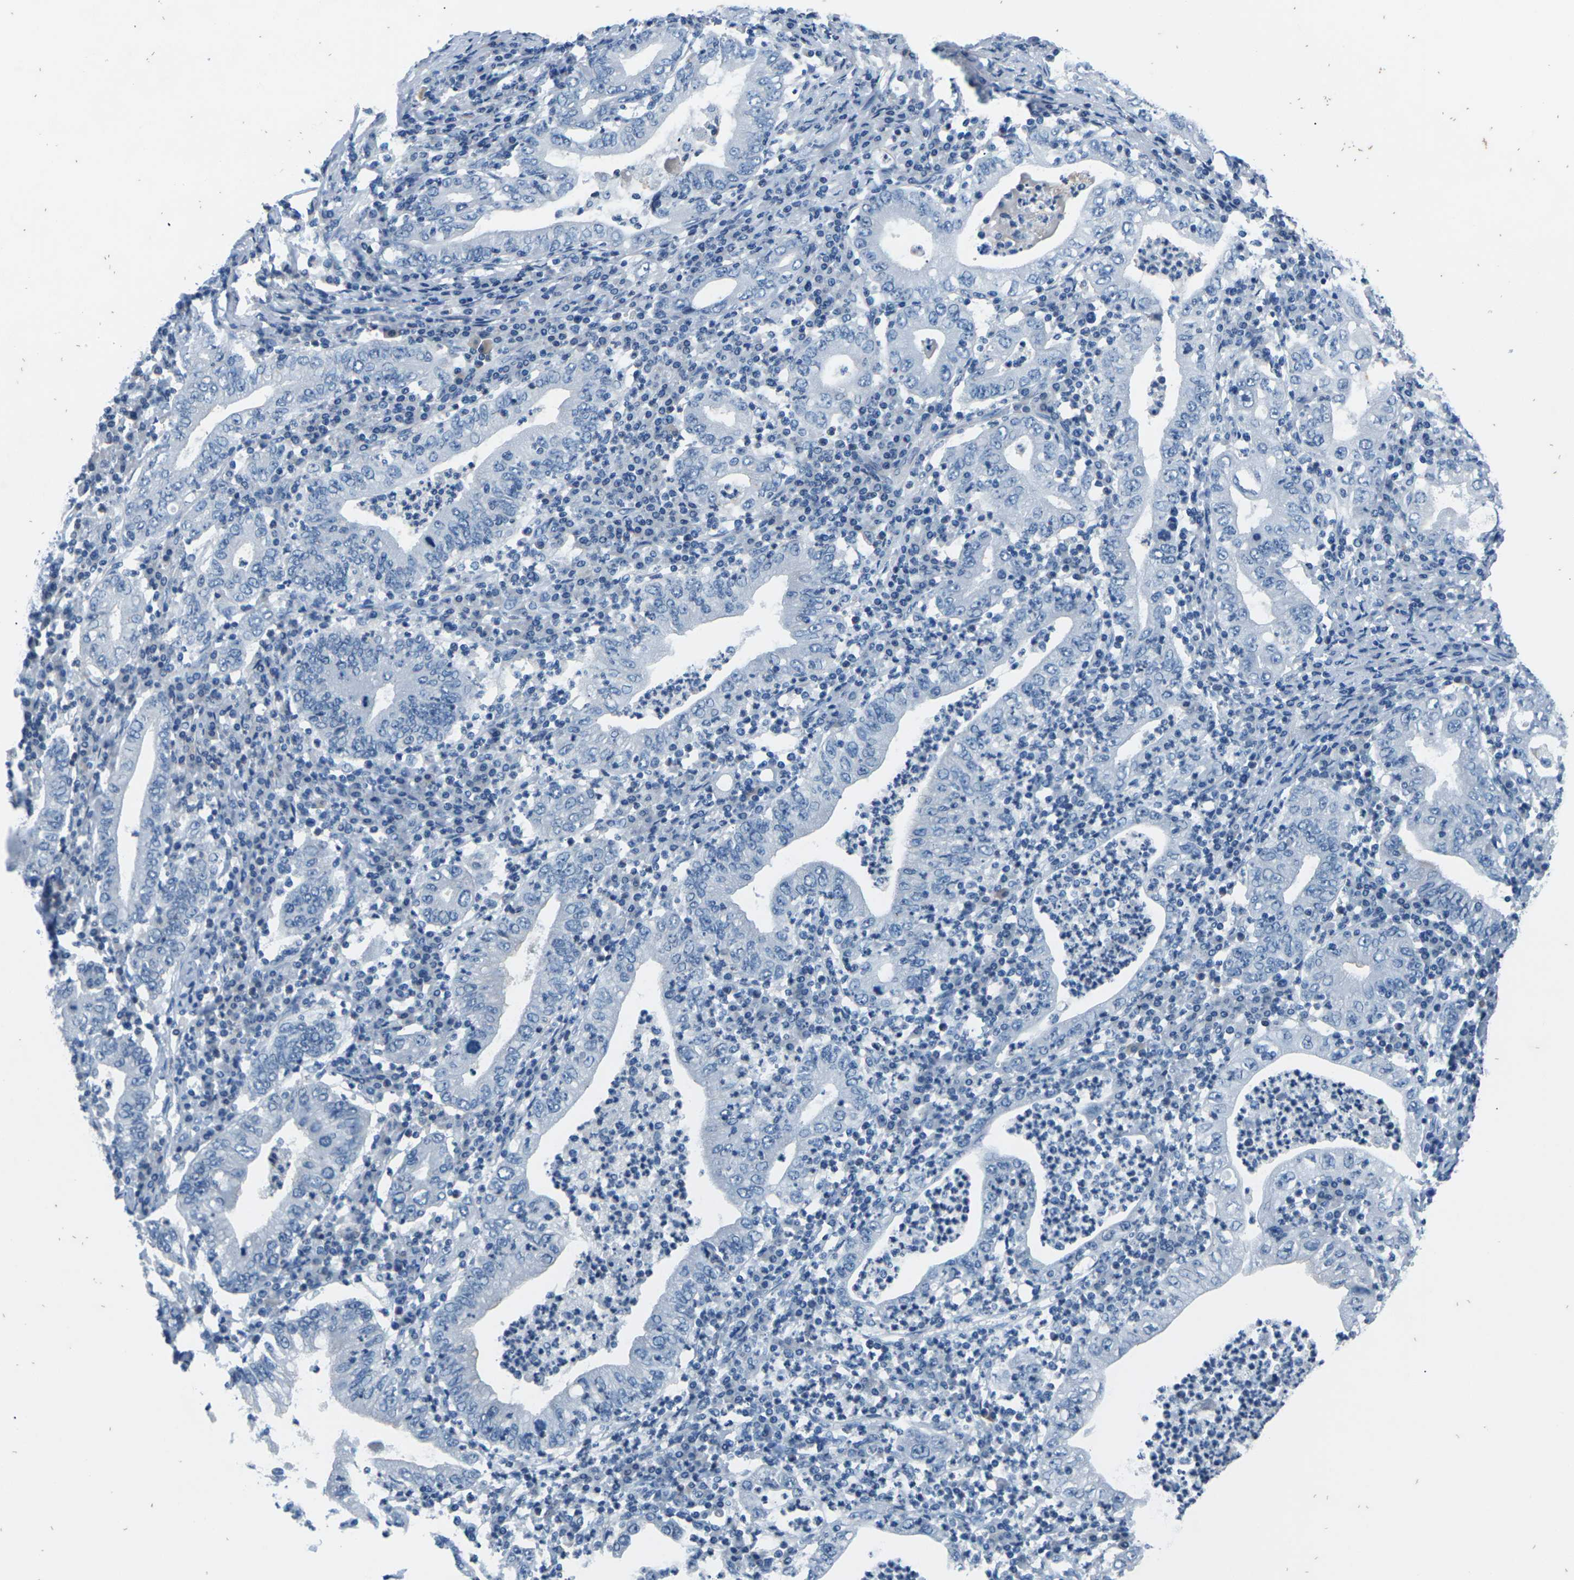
{"staining": {"intensity": "negative", "quantity": "none", "location": "none"}, "tissue": "stomach cancer", "cell_type": "Tumor cells", "image_type": "cancer", "snomed": [{"axis": "morphology", "description": "Normal tissue, NOS"}, {"axis": "morphology", "description": "Adenocarcinoma, NOS"}, {"axis": "topography", "description": "Esophagus"}, {"axis": "topography", "description": "Stomach, upper"}, {"axis": "topography", "description": "Peripheral nerve tissue"}], "caption": "Protein analysis of stomach adenocarcinoma exhibits no significant expression in tumor cells. (DAB immunohistochemistry, high magnification).", "gene": "UMOD", "patient": {"sex": "male", "age": 62}}